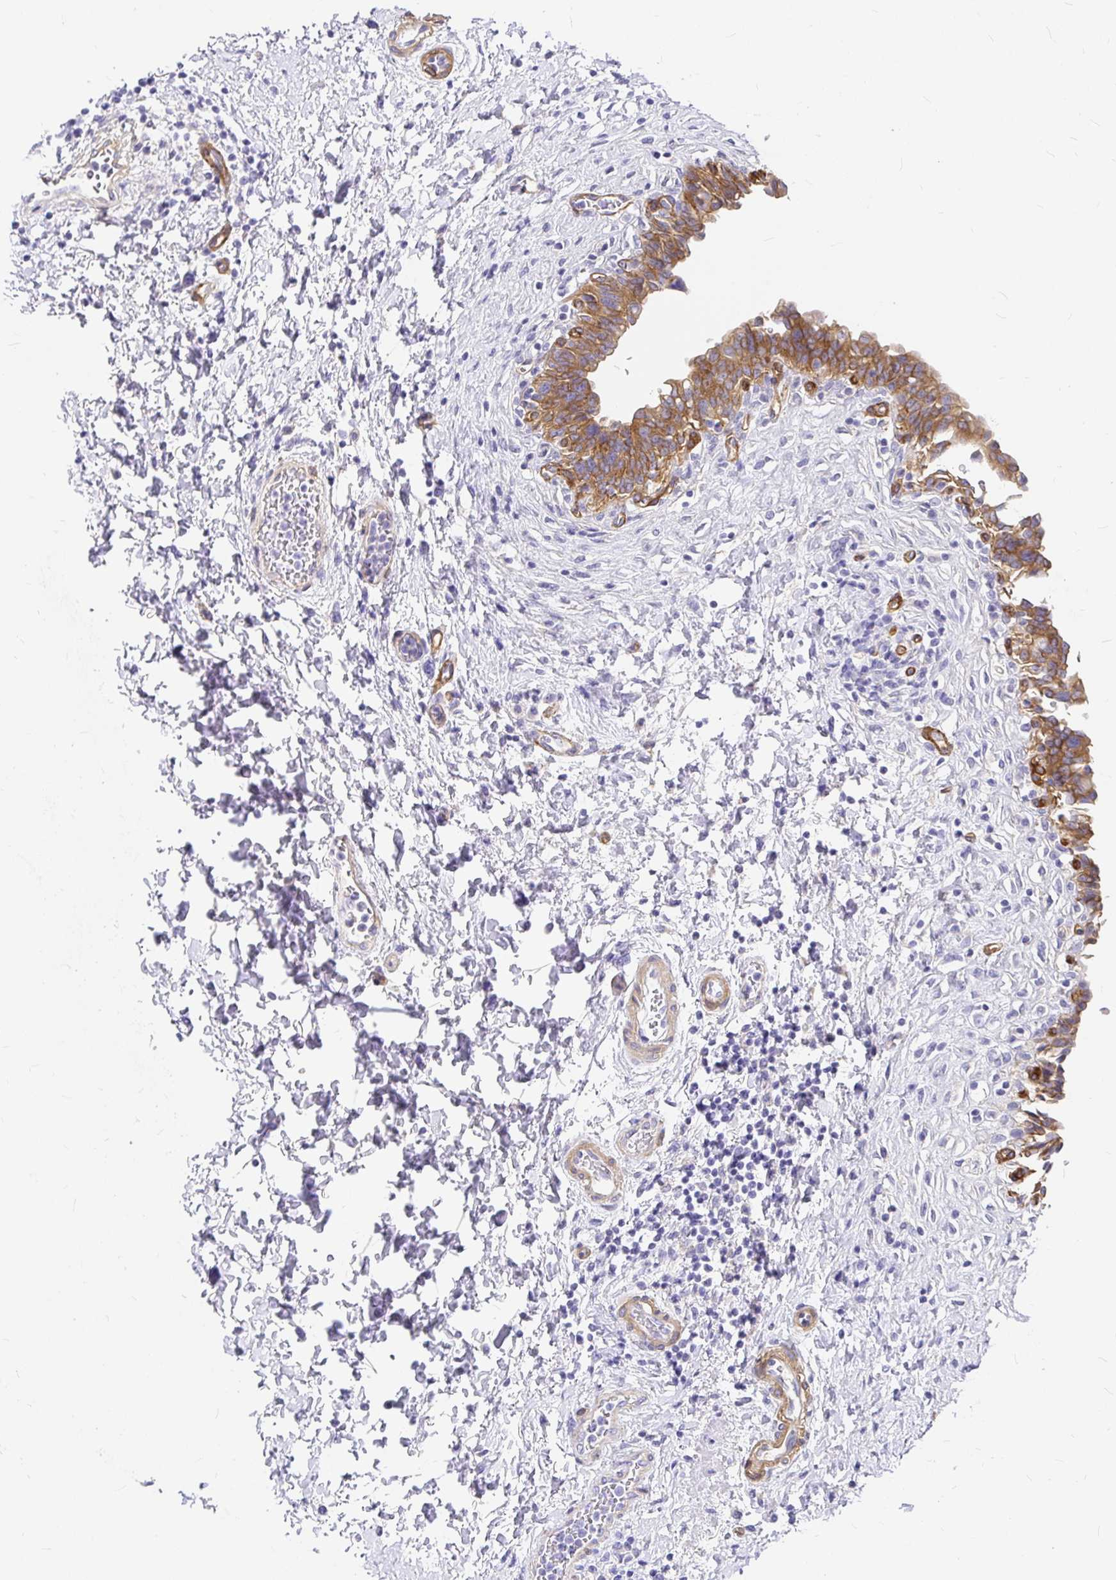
{"staining": {"intensity": "moderate", "quantity": ">75%", "location": "cytoplasmic/membranous"}, "tissue": "urinary bladder", "cell_type": "Urothelial cells", "image_type": "normal", "snomed": [{"axis": "morphology", "description": "Normal tissue, NOS"}, {"axis": "topography", "description": "Urinary bladder"}], "caption": "Moderate cytoplasmic/membranous staining for a protein is appreciated in about >75% of urothelial cells of unremarkable urinary bladder using IHC.", "gene": "MYO1B", "patient": {"sex": "male", "age": 37}}